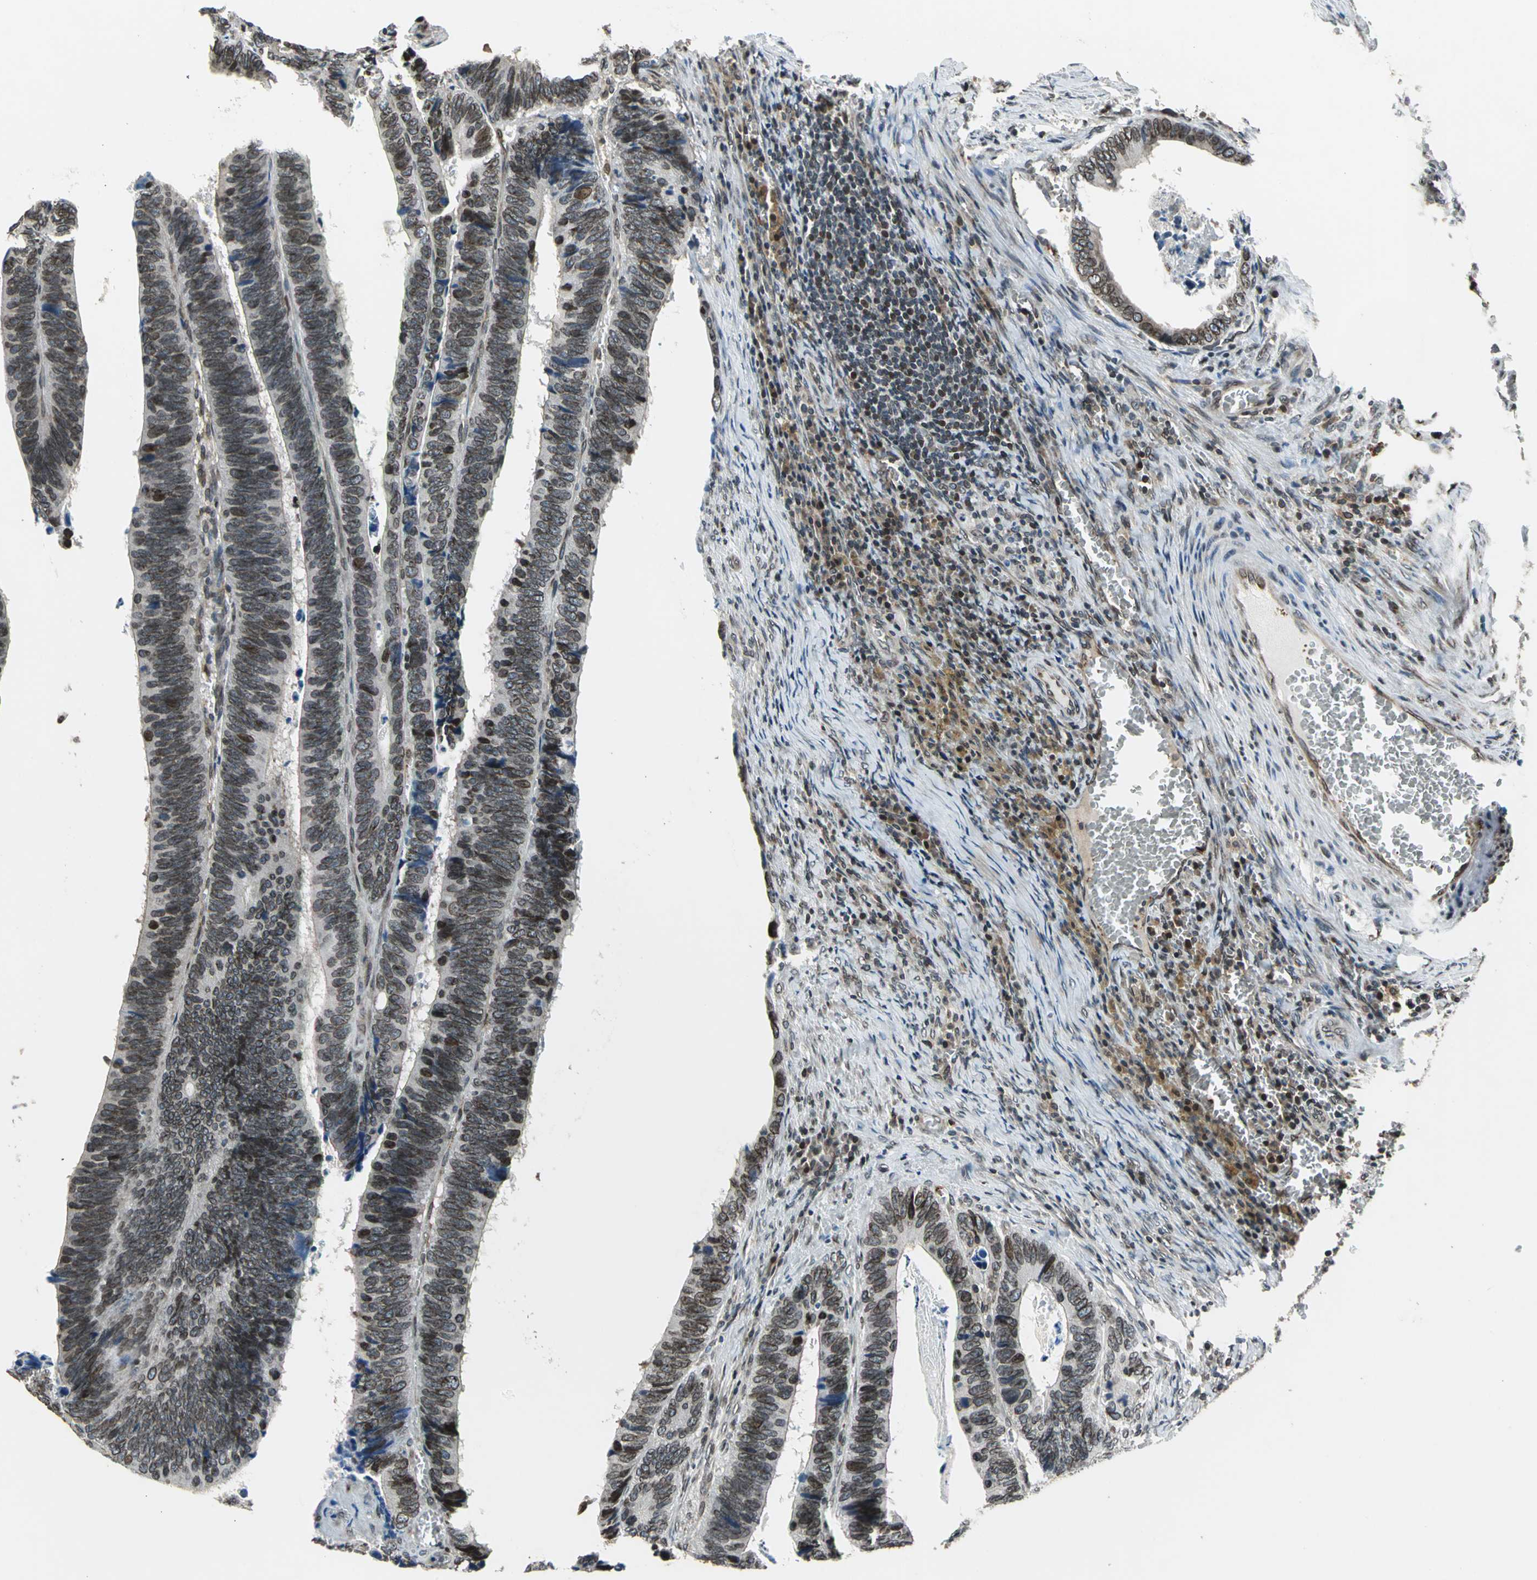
{"staining": {"intensity": "moderate", "quantity": "25%-75%", "location": "cytoplasmic/membranous,nuclear"}, "tissue": "colorectal cancer", "cell_type": "Tumor cells", "image_type": "cancer", "snomed": [{"axis": "morphology", "description": "Adenocarcinoma, NOS"}, {"axis": "topography", "description": "Colon"}], "caption": "A micrograph showing moderate cytoplasmic/membranous and nuclear staining in about 25%-75% of tumor cells in colorectal cancer, as visualized by brown immunohistochemical staining.", "gene": "BRIP1", "patient": {"sex": "male", "age": 72}}